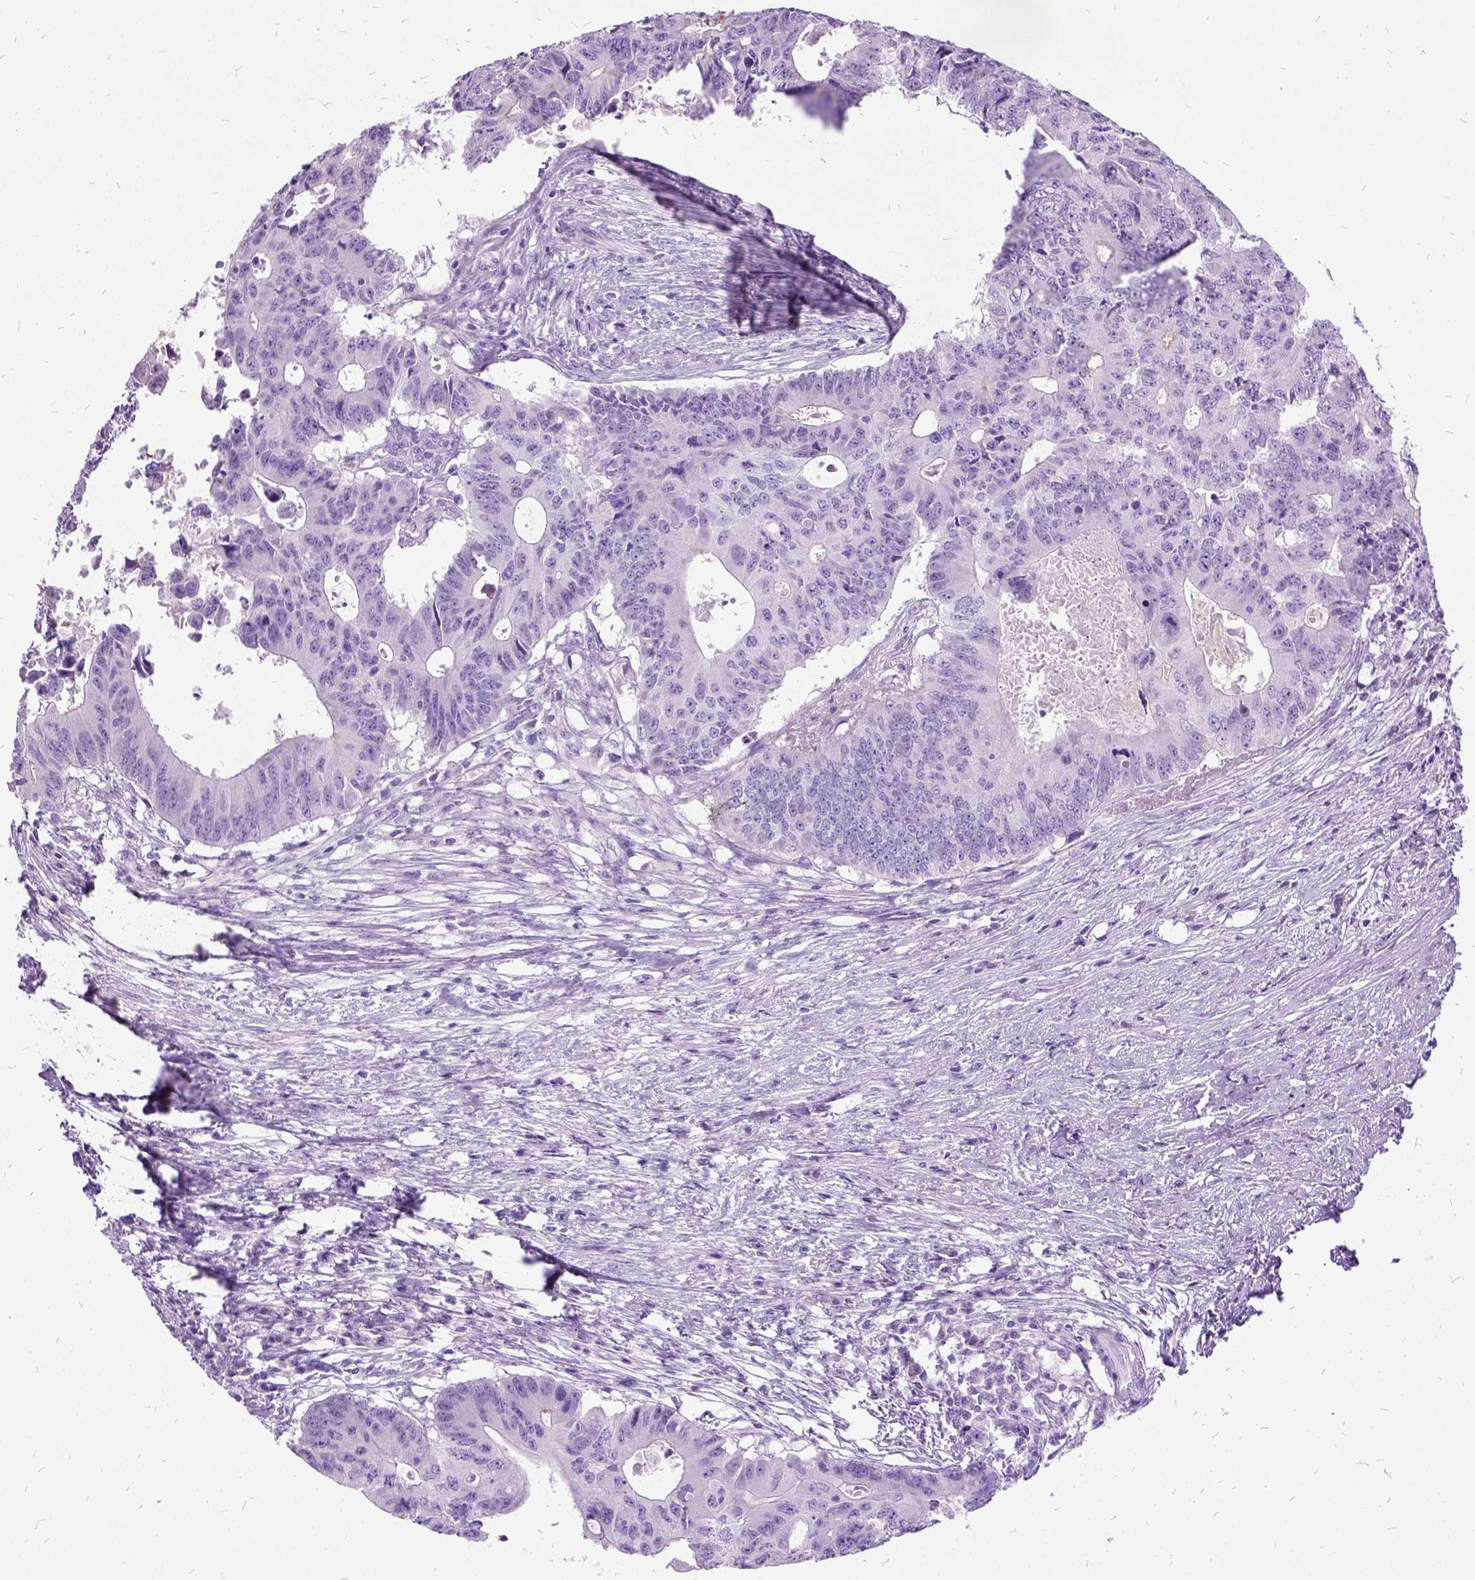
{"staining": {"intensity": "negative", "quantity": "none", "location": "none"}, "tissue": "colorectal cancer", "cell_type": "Tumor cells", "image_type": "cancer", "snomed": [{"axis": "morphology", "description": "Adenocarcinoma, NOS"}, {"axis": "topography", "description": "Colon"}], "caption": "High power microscopy micrograph of an IHC photomicrograph of colorectal adenocarcinoma, revealing no significant positivity in tumor cells.", "gene": "MME", "patient": {"sex": "male", "age": 71}}